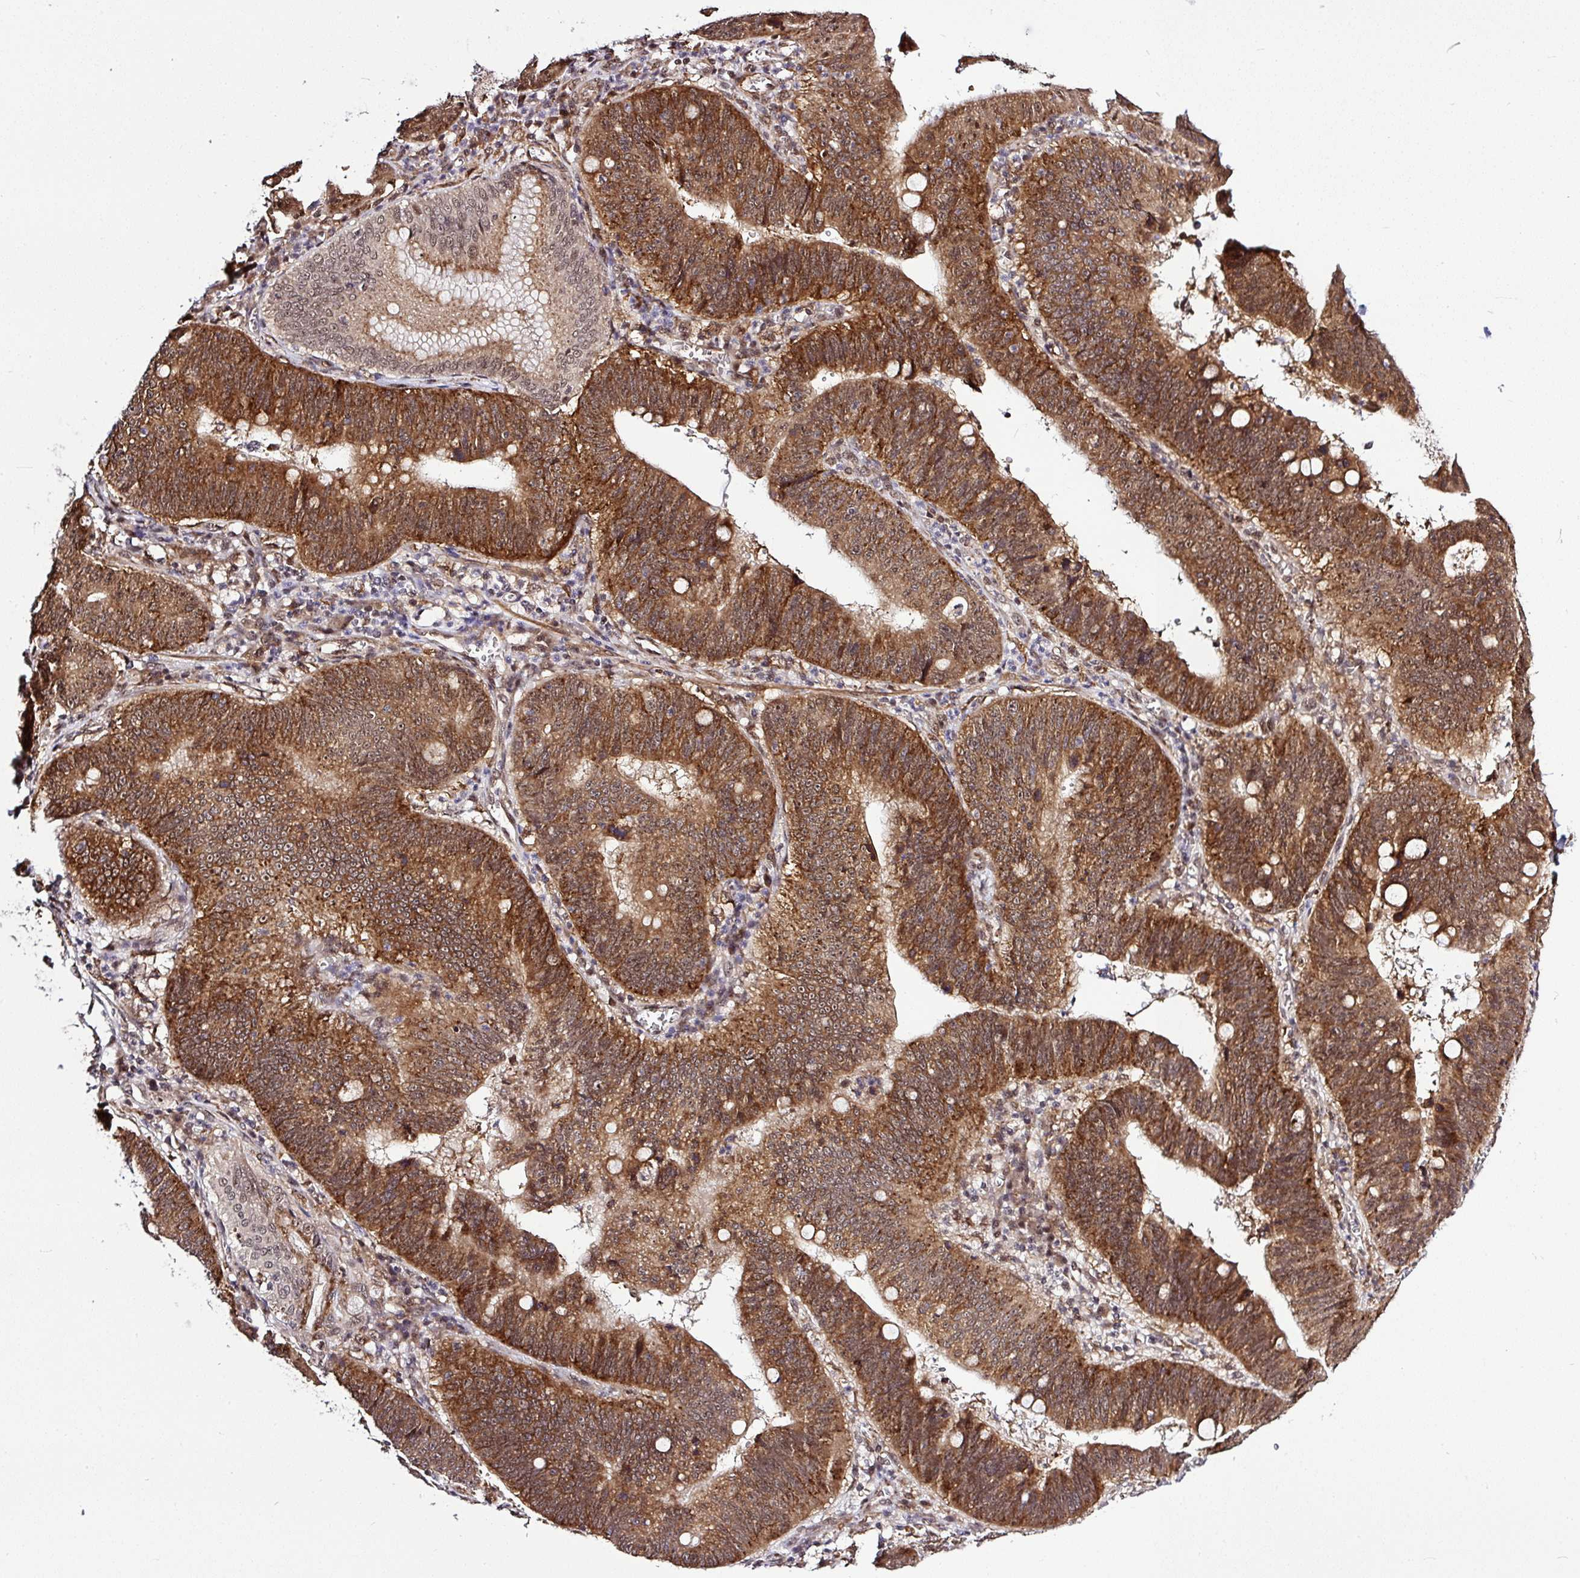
{"staining": {"intensity": "moderate", "quantity": ">75%", "location": "cytoplasmic/membranous"}, "tissue": "stomach cancer", "cell_type": "Tumor cells", "image_type": "cancer", "snomed": [{"axis": "morphology", "description": "Adenocarcinoma, NOS"}, {"axis": "topography", "description": "Stomach"}], "caption": "Tumor cells show medium levels of moderate cytoplasmic/membranous positivity in approximately >75% of cells in stomach cancer (adenocarcinoma). The staining was performed using DAB (3,3'-diaminobenzidine) to visualize the protein expression in brown, while the nuclei were stained in blue with hematoxylin (Magnification: 20x).", "gene": "FAM153A", "patient": {"sex": "male", "age": 59}}